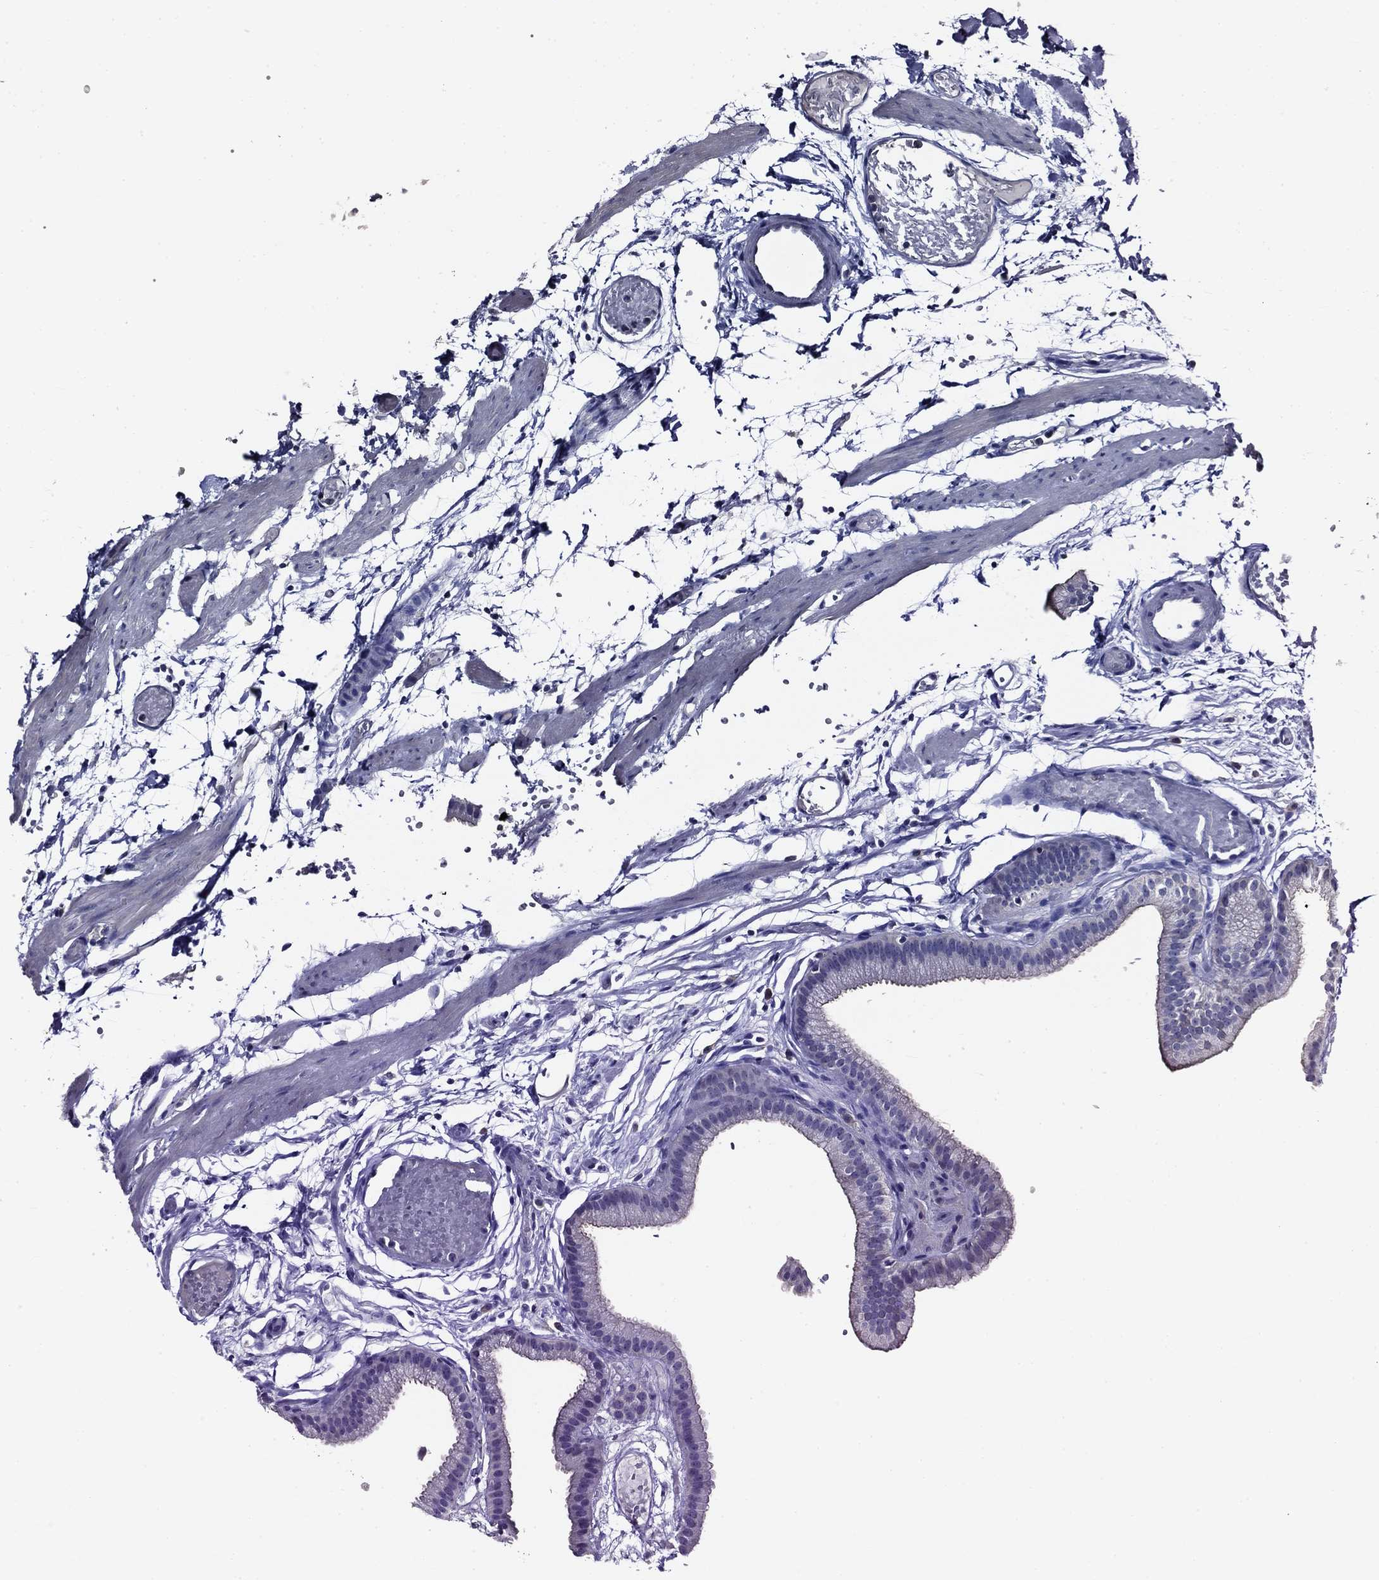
{"staining": {"intensity": "negative", "quantity": "none", "location": "none"}, "tissue": "gallbladder", "cell_type": "Glandular cells", "image_type": "normal", "snomed": [{"axis": "morphology", "description": "Normal tissue, NOS"}, {"axis": "topography", "description": "Gallbladder"}], "caption": "A histopathology image of human gallbladder is negative for staining in glandular cells. The staining is performed using DAB brown chromogen with nuclei counter-stained in using hematoxylin.", "gene": "POU2F2", "patient": {"sex": "female", "age": 45}}